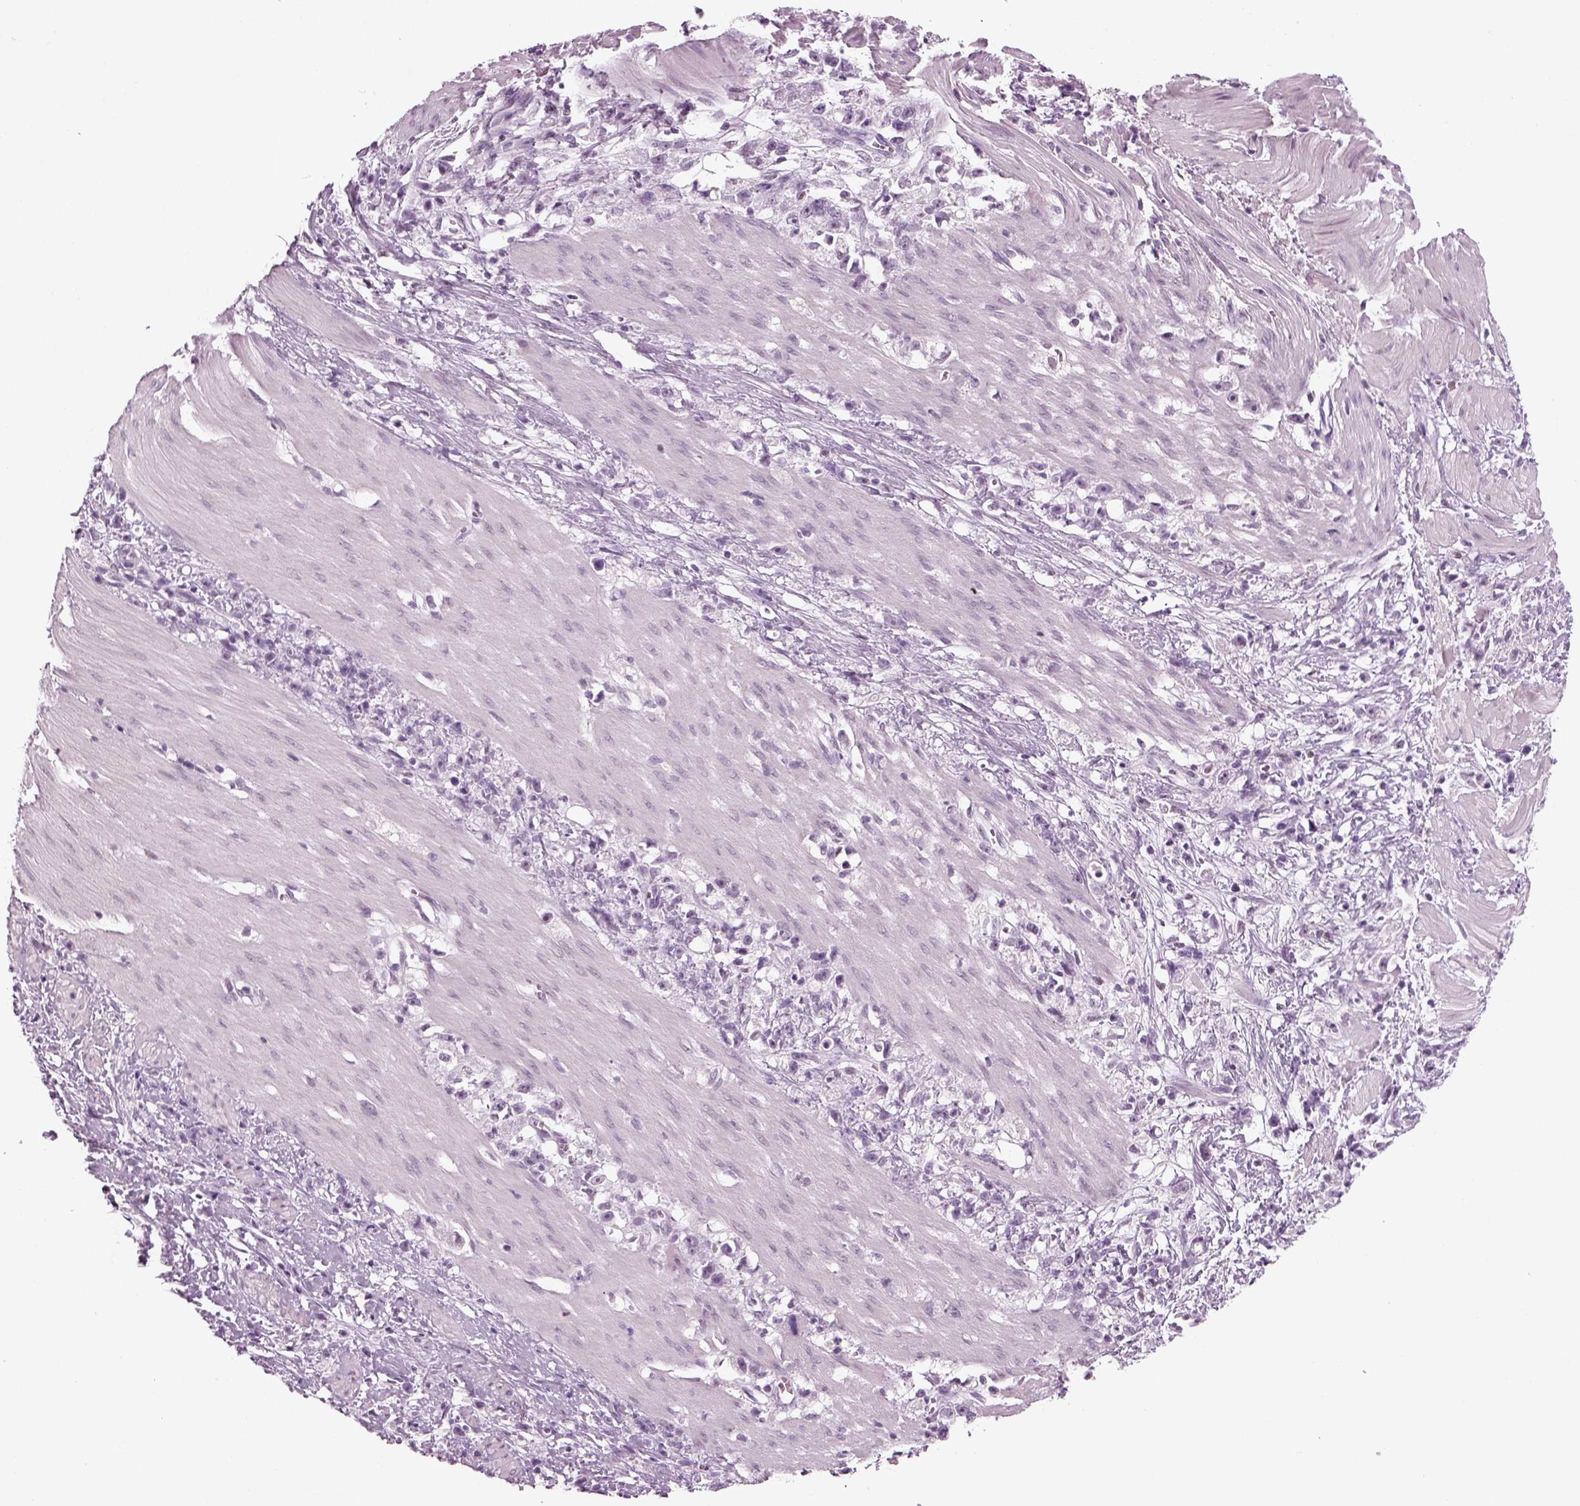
{"staining": {"intensity": "negative", "quantity": "none", "location": "none"}, "tissue": "stomach cancer", "cell_type": "Tumor cells", "image_type": "cancer", "snomed": [{"axis": "morphology", "description": "Adenocarcinoma, NOS"}, {"axis": "topography", "description": "Stomach"}], "caption": "Tumor cells are negative for brown protein staining in stomach cancer (adenocarcinoma).", "gene": "KRT75", "patient": {"sex": "female", "age": 59}}